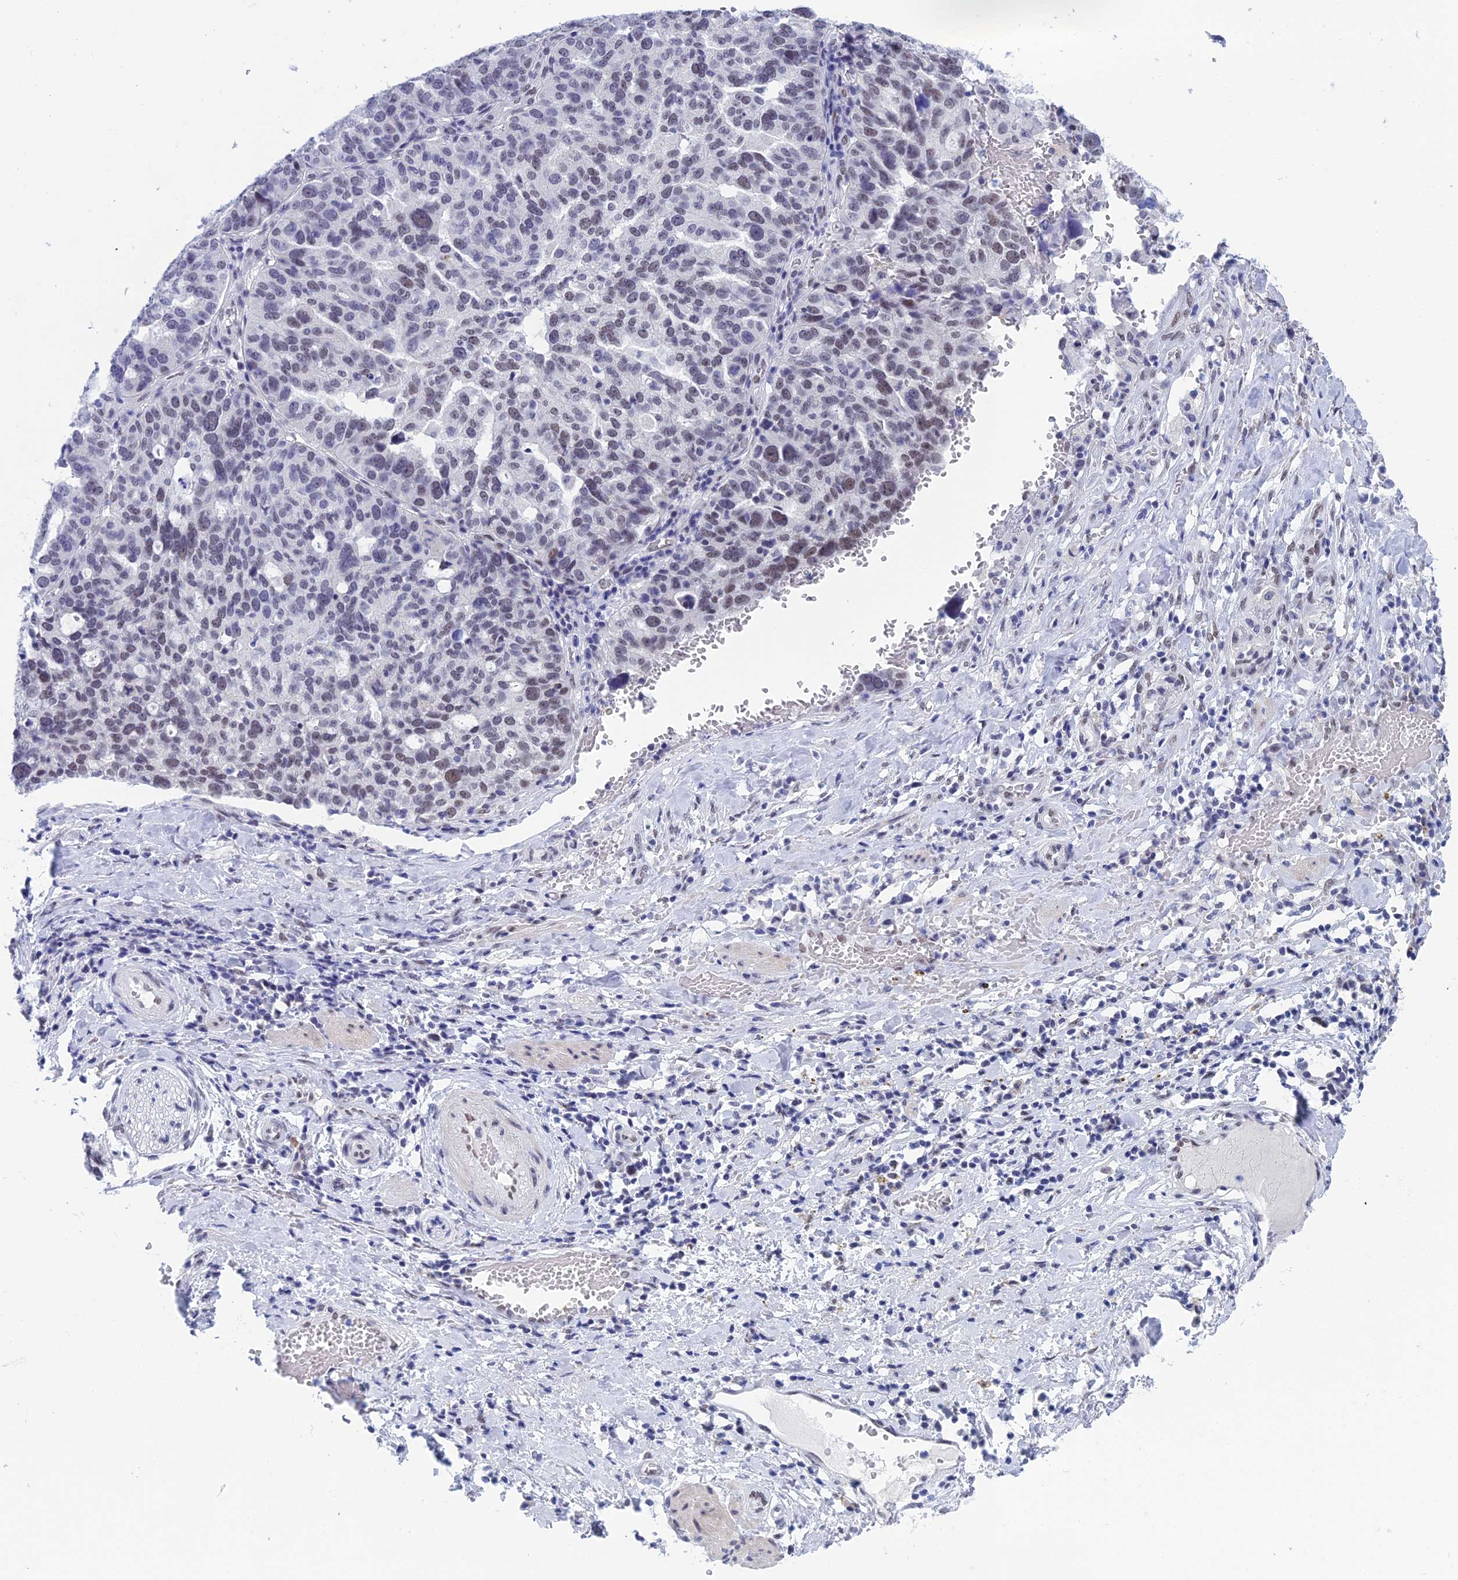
{"staining": {"intensity": "weak", "quantity": "<25%", "location": "nuclear"}, "tissue": "ovarian cancer", "cell_type": "Tumor cells", "image_type": "cancer", "snomed": [{"axis": "morphology", "description": "Cystadenocarcinoma, serous, NOS"}, {"axis": "topography", "description": "Ovary"}], "caption": "Photomicrograph shows no protein positivity in tumor cells of ovarian cancer (serous cystadenocarcinoma) tissue.", "gene": "NABP2", "patient": {"sex": "female", "age": 59}}